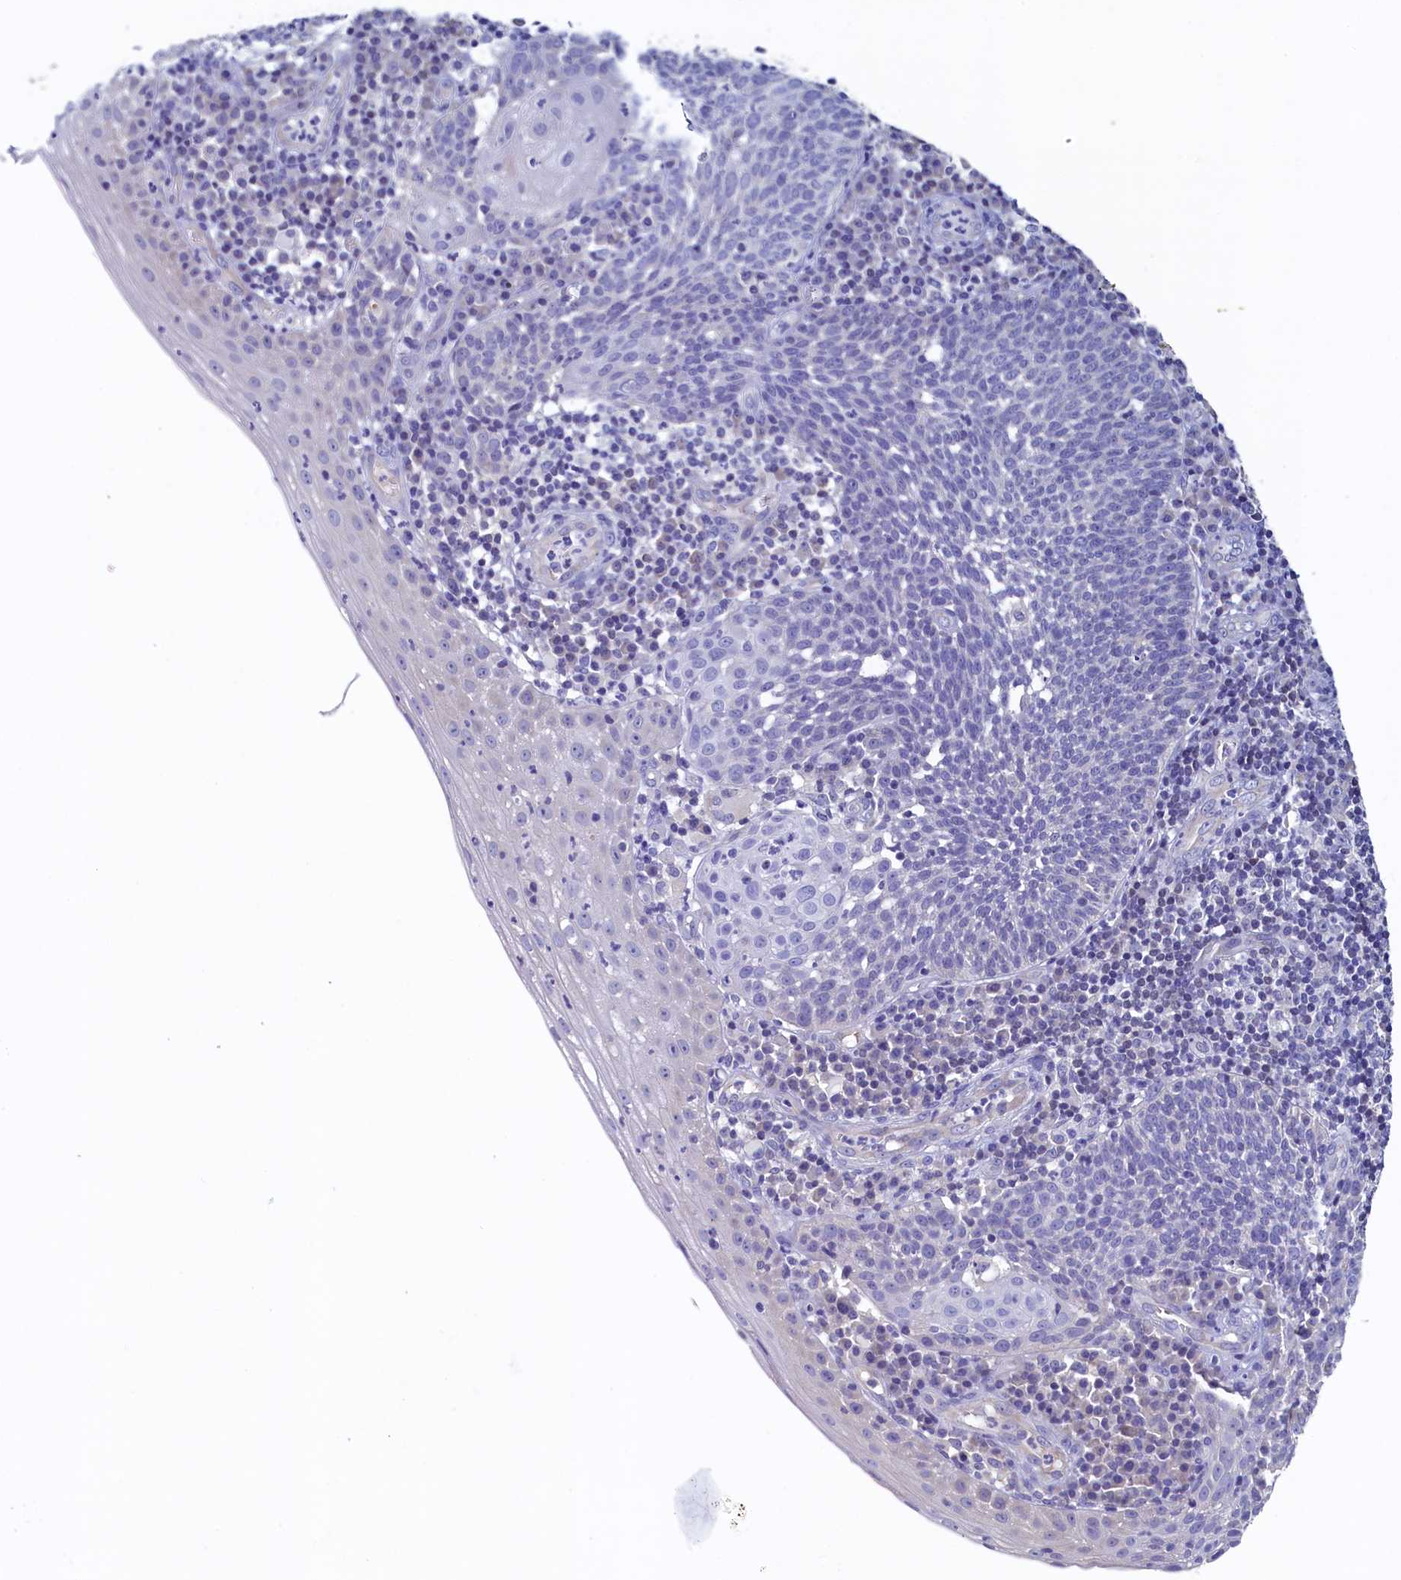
{"staining": {"intensity": "negative", "quantity": "none", "location": "none"}, "tissue": "cervical cancer", "cell_type": "Tumor cells", "image_type": "cancer", "snomed": [{"axis": "morphology", "description": "Squamous cell carcinoma, NOS"}, {"axis": "topography", "description": "Cervix"}], "caption": "Cervical cancer (squamous cell carcinoma) was stained to show a protein in brown. There is no significant staining in tumor cells.", "gene": "DTD1", "patient": {"sex": "female", "age": 34}}